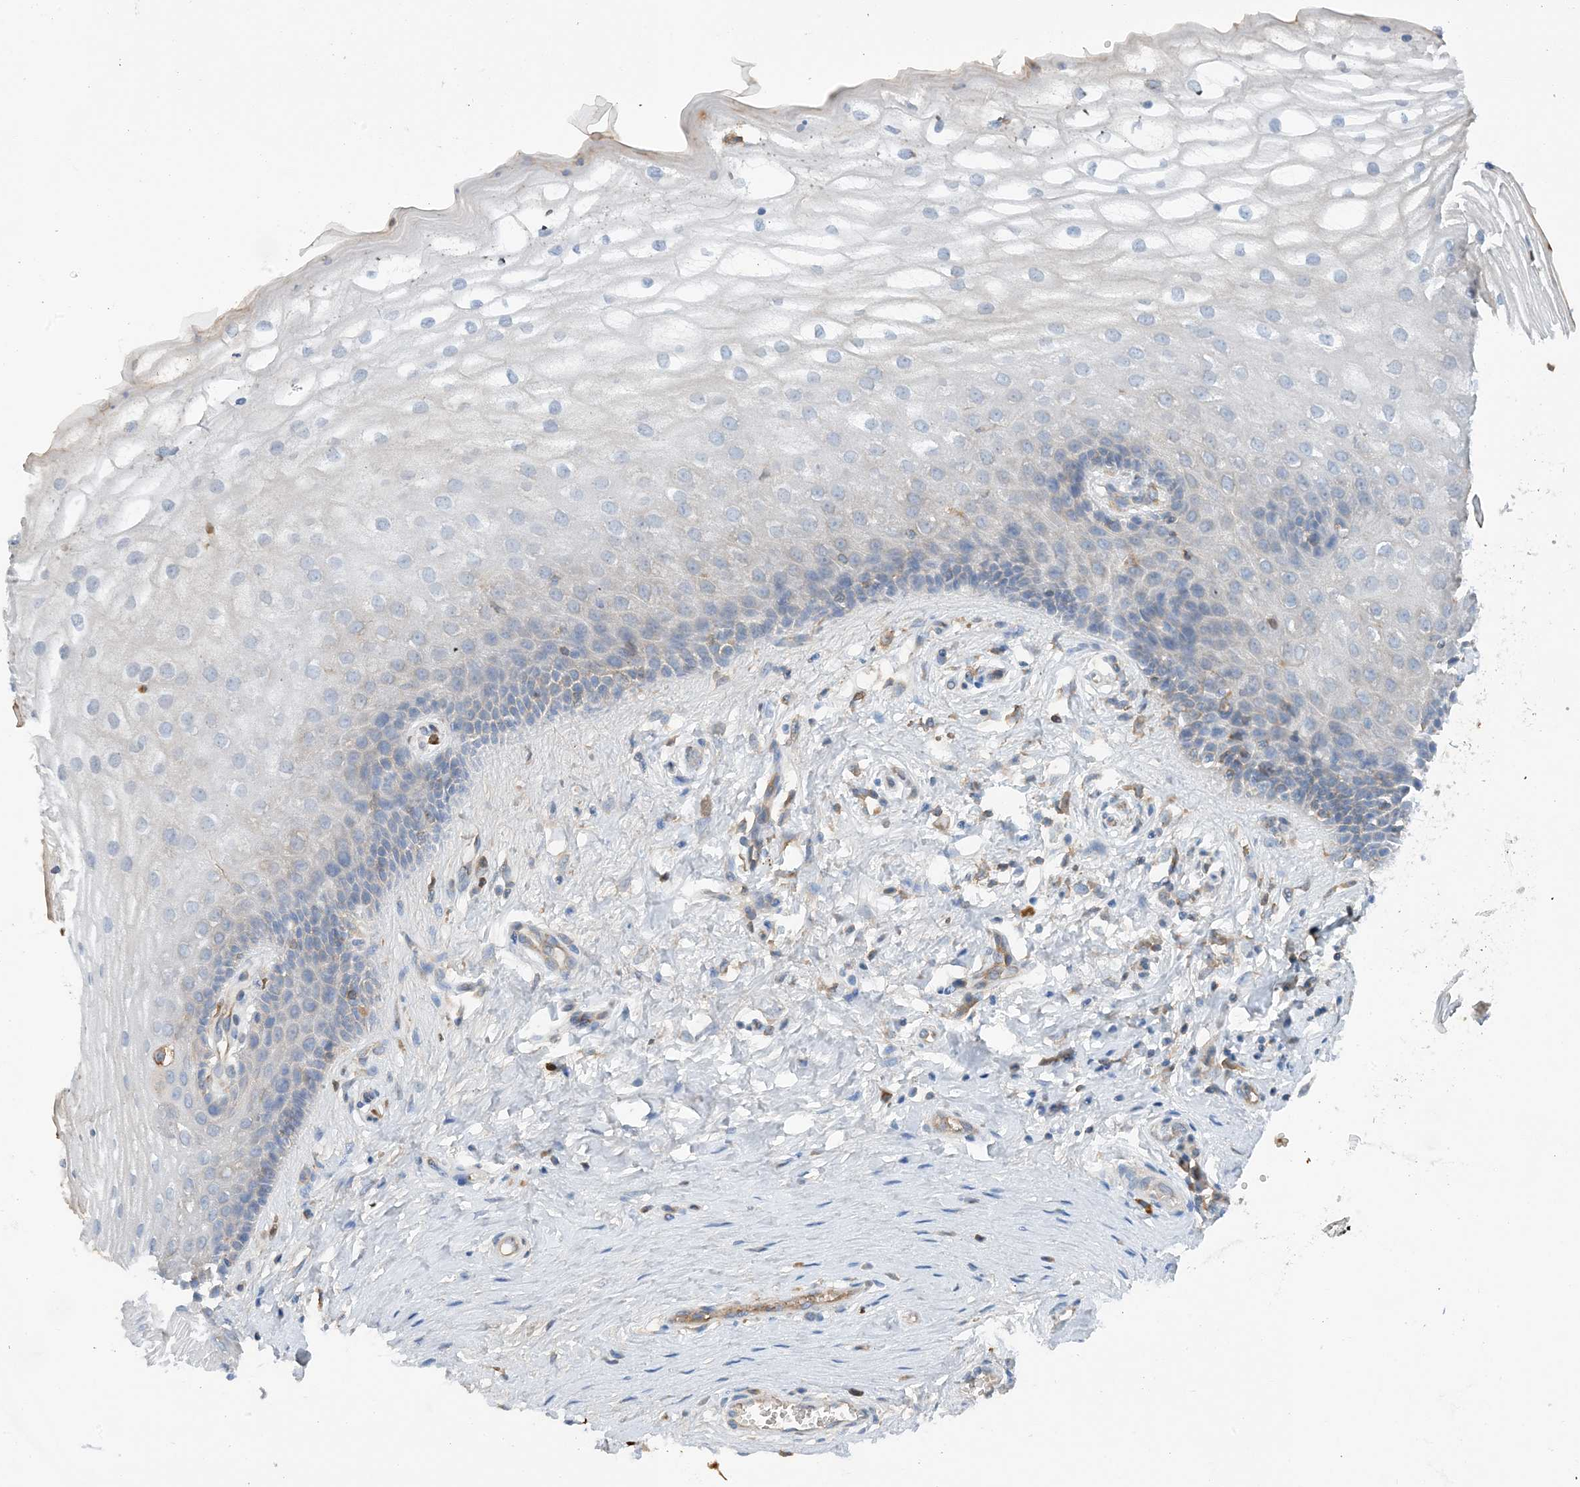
{"staining": {"intensity": "negative", "quantity": "none", "location": "none"}, "tissue": "vagina", "cell_type": "Squamous epithelial cells", "image_type": "normal", "snomed": [{"axis": "morphology", "description": "Normal tissue, NOS"}, {"axis": "topography", "description": "Vagina"}], "caption": "The photomicrograph shows no significant positivity in squamous epithelial cells of vagina.", "gene": "SLC5A11", "patient": {"sex": "female", "age": 46}}